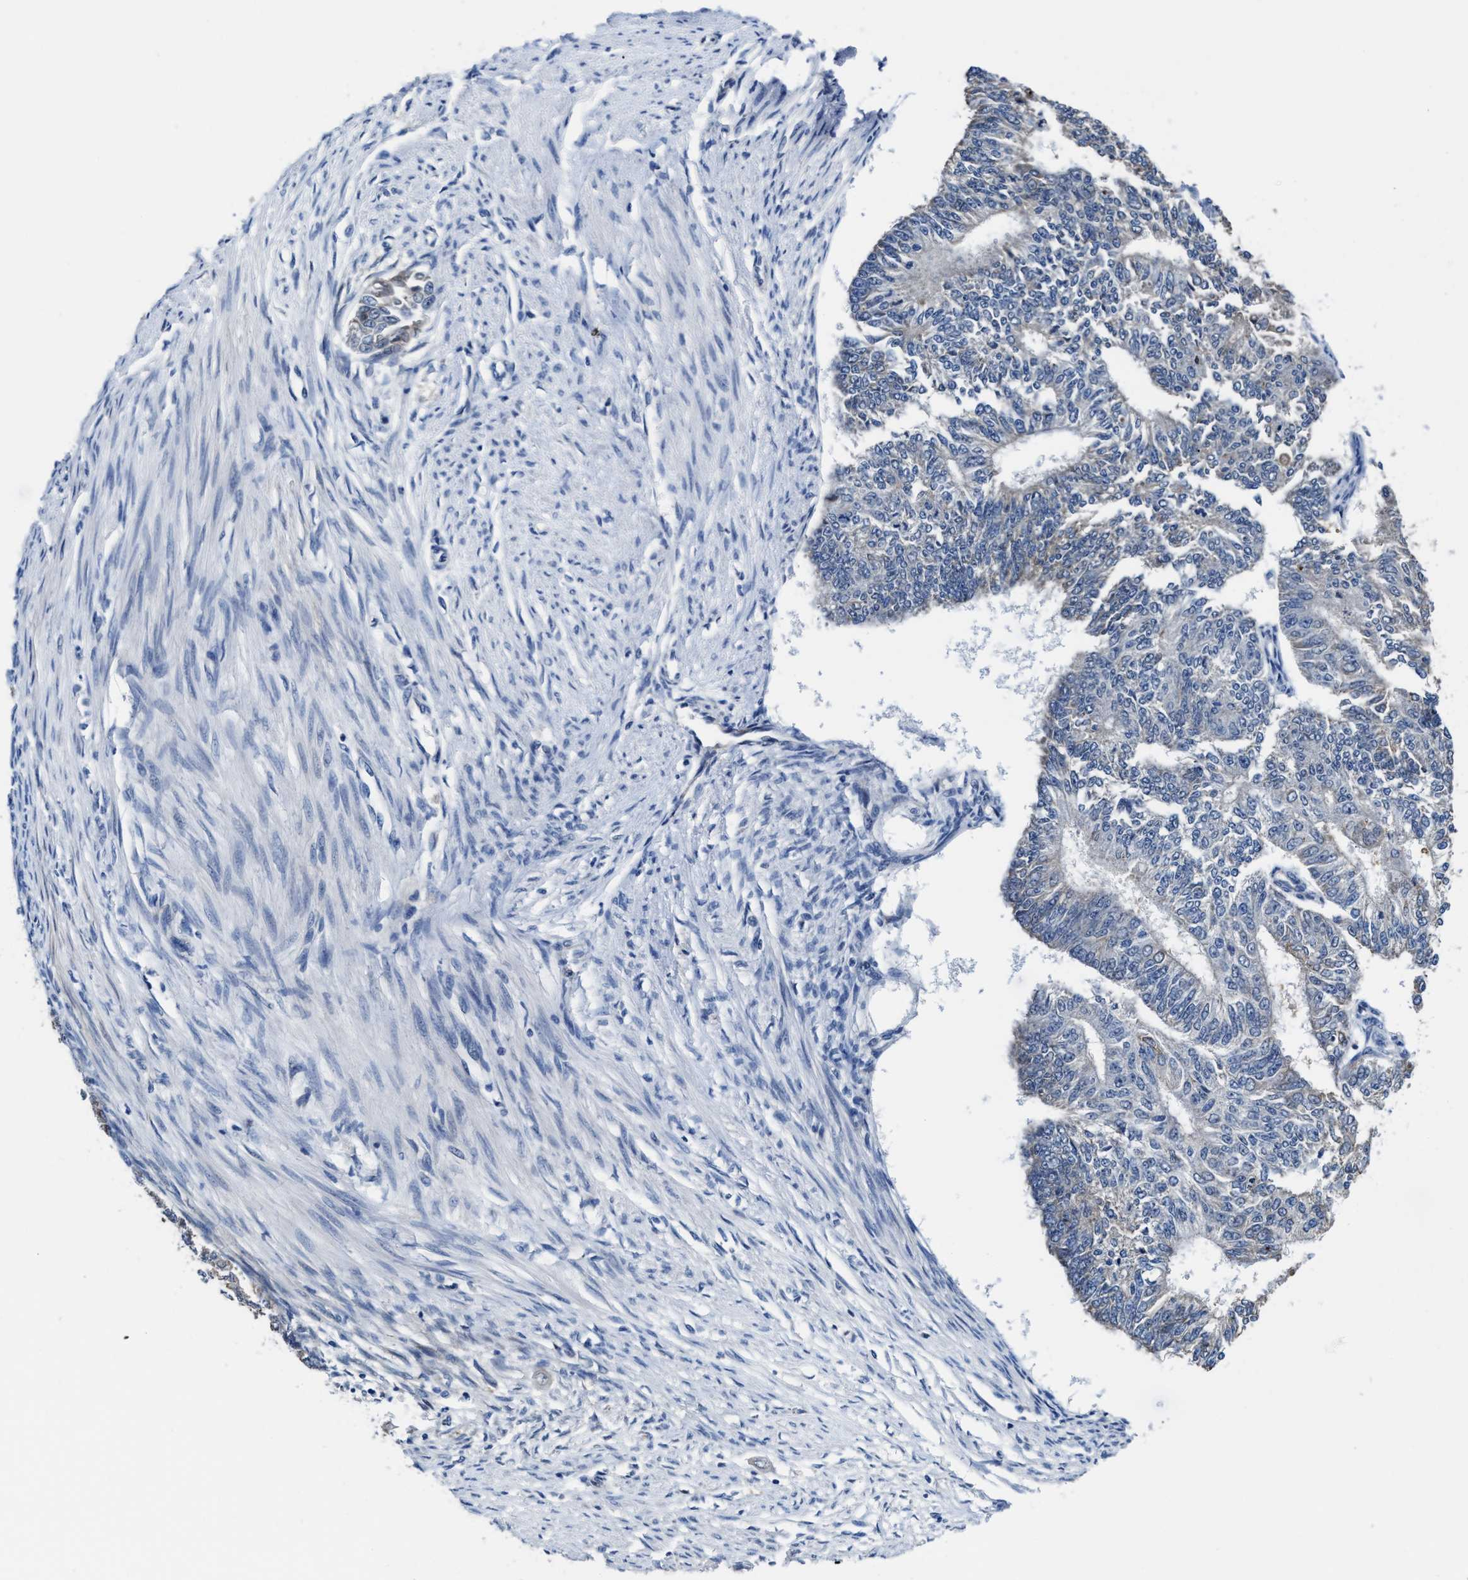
{"staining": {"intensity": "negative", "quantity": "none", "location": "none"}, "tissue": "endometrial cancer", "cell_type": "Tumor cells", "image_type": "cancer", "snomed": [{"axis": "morphology", "description": "Adenocarcinoma, NOS"}, {"axis": "topography", "description": "Endometrium"}], "caption": "The image demonstrates no significant staining in tumor cells of adenocarcinoma (endometrial).", "gene": "GHITM", "patient": {"sex": "female", "age": 32}}